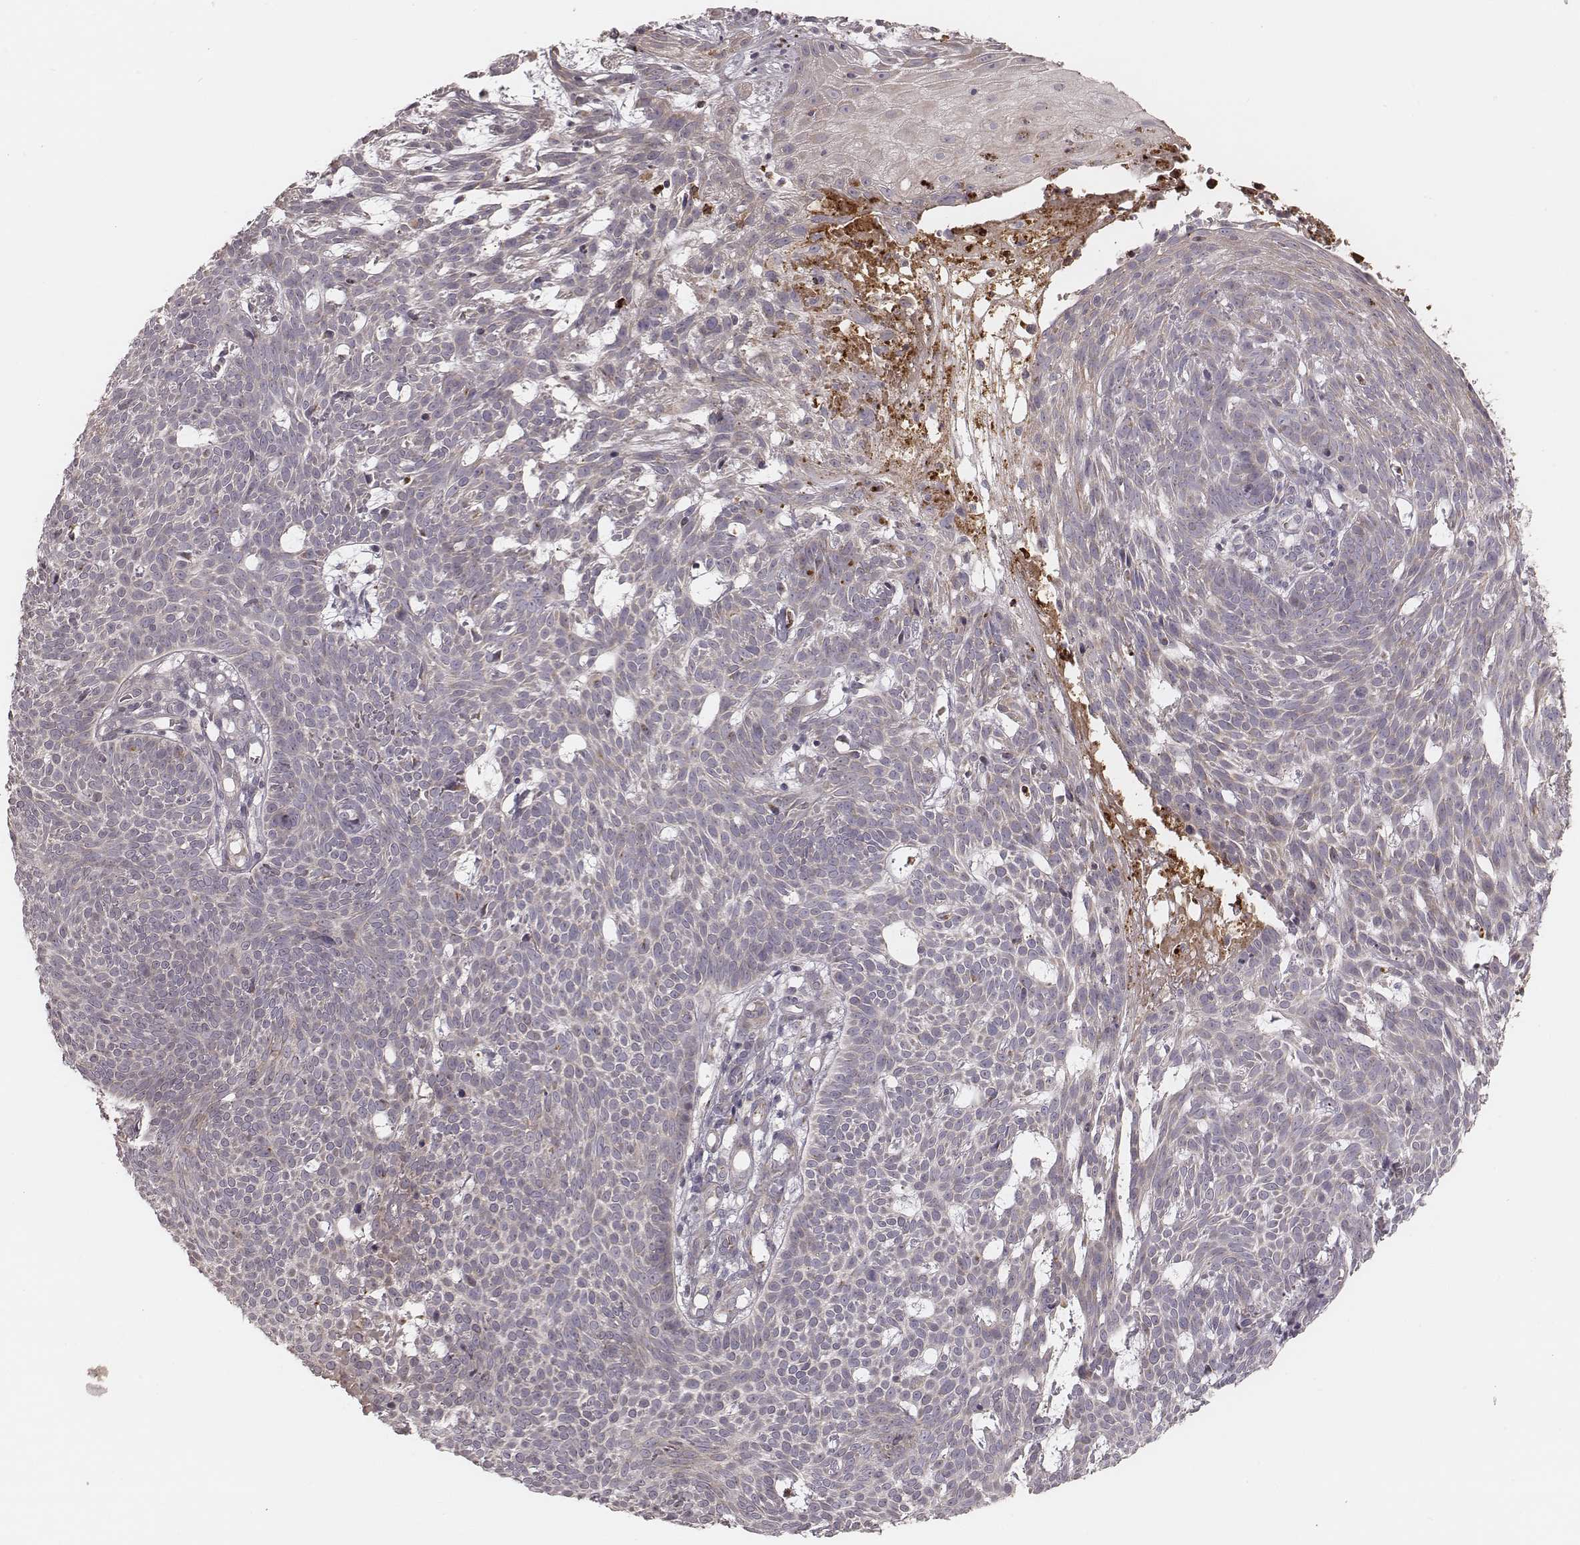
{"staining": {"intensity": "negative", "quantity": "none", "location": "none"}, "tissue": "skin cancer", "cell_type": "Tumor cells", "image_type": "cancer", "snomed": [{"axis": "morphology", "description": "Basal cell carcinoma"}, {"axis": "topography", "description": "Skin"}], "caption": "The micrograph displays no staining of tumor cells in skin basal cell carcinoma.", "gene": "ABCA7", "patient": {"sex": "male", "age": 59}}